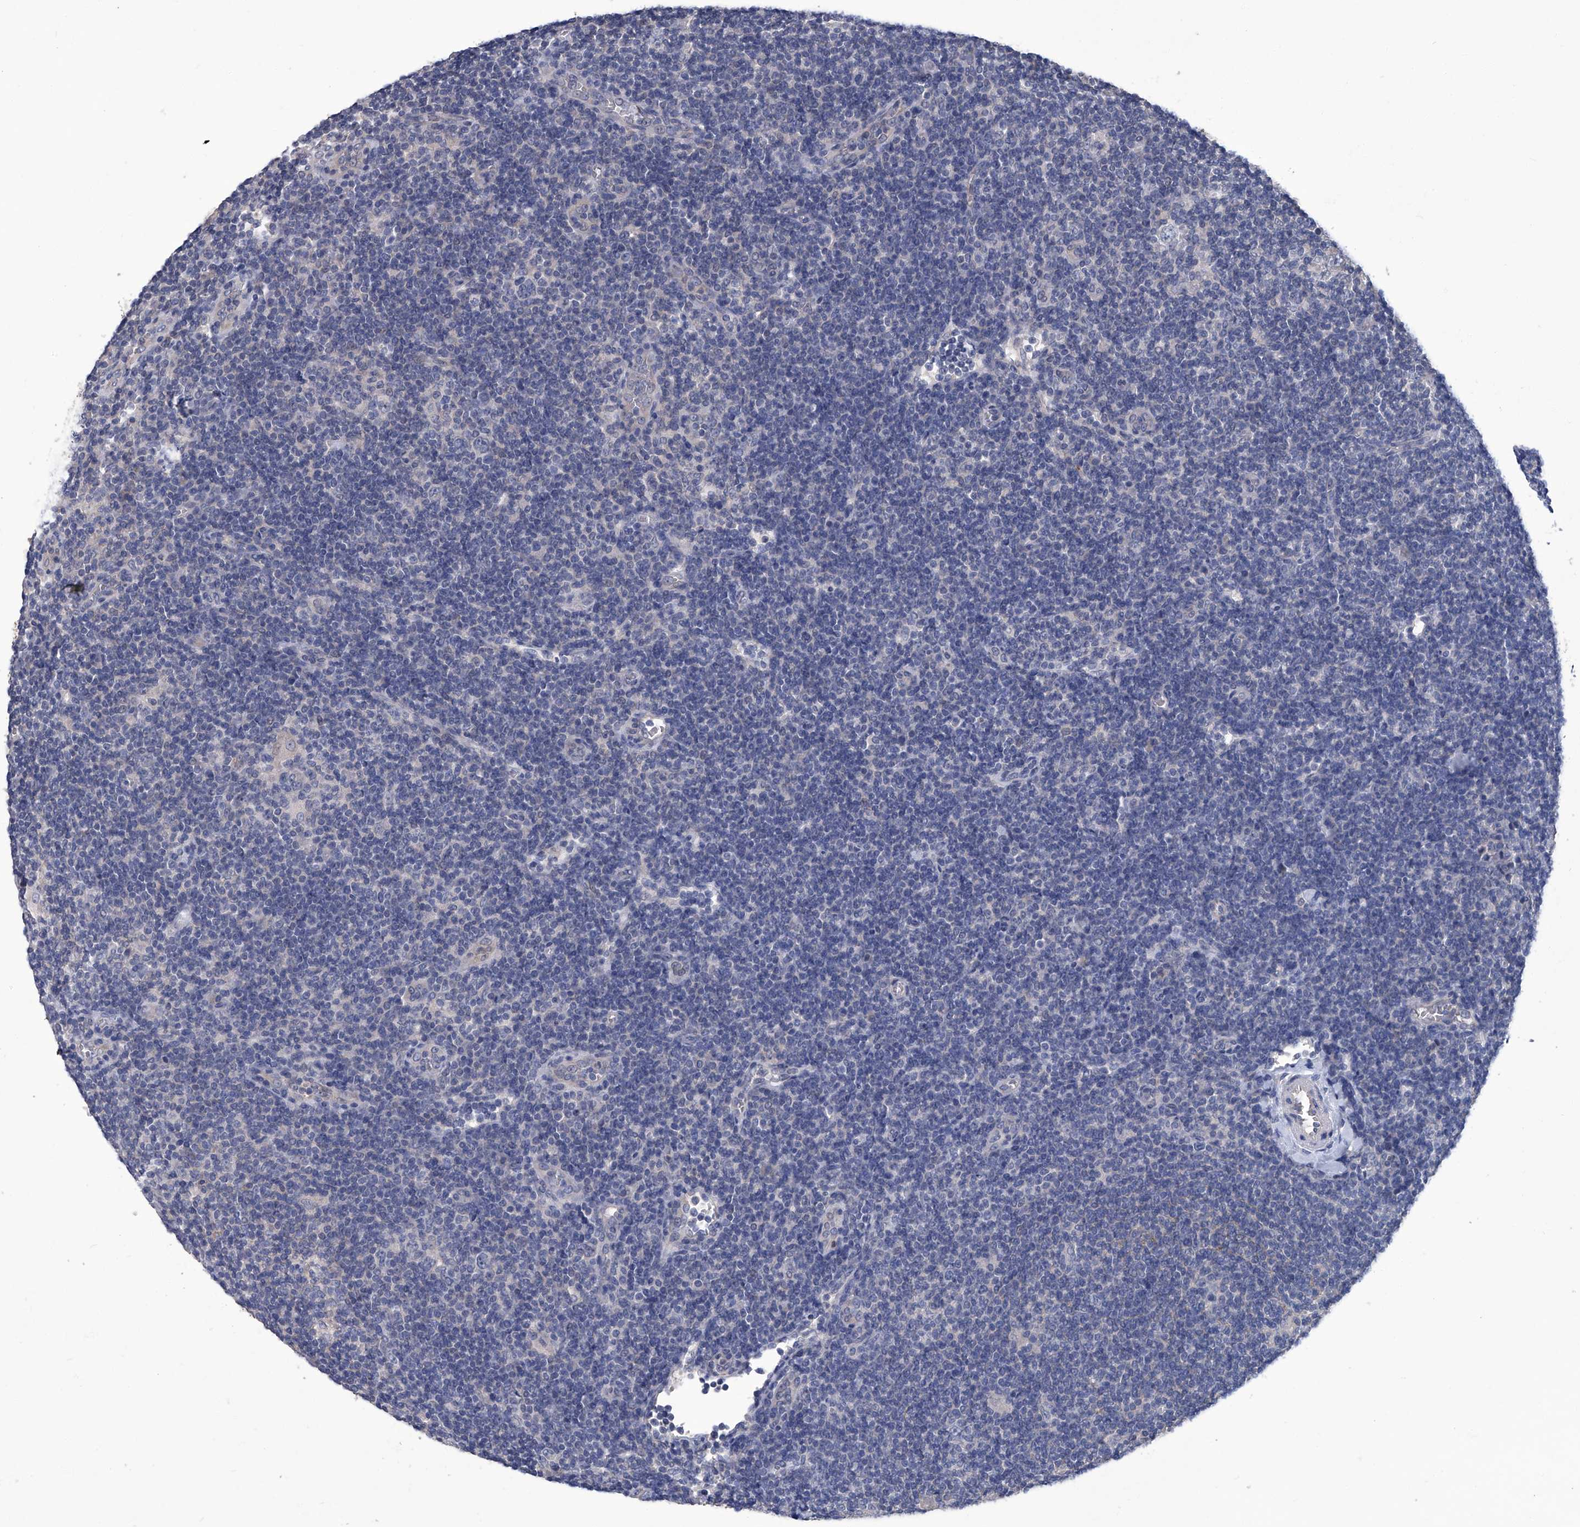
{"staining": {"intensity": "negative", "quantity": "none", "location": "none"}, "tissue": "lymphoma", "cell_type": "Tumor cells", "image_type": "cancer", "snomed": [{"axis": "morphology", "description": "Hodgkin's disease, NOS"}, {"axis": "topography", "description": "Lymph node"}], "caption": "IHC micrograph of human lymphoma stained for a protein (brown), which demonstrates no staining in tumor cells. (DAB immunohistochemistry, high magnification).", "gene": "TGFBR1", "patient": {"sex": "female", "age": 57}}